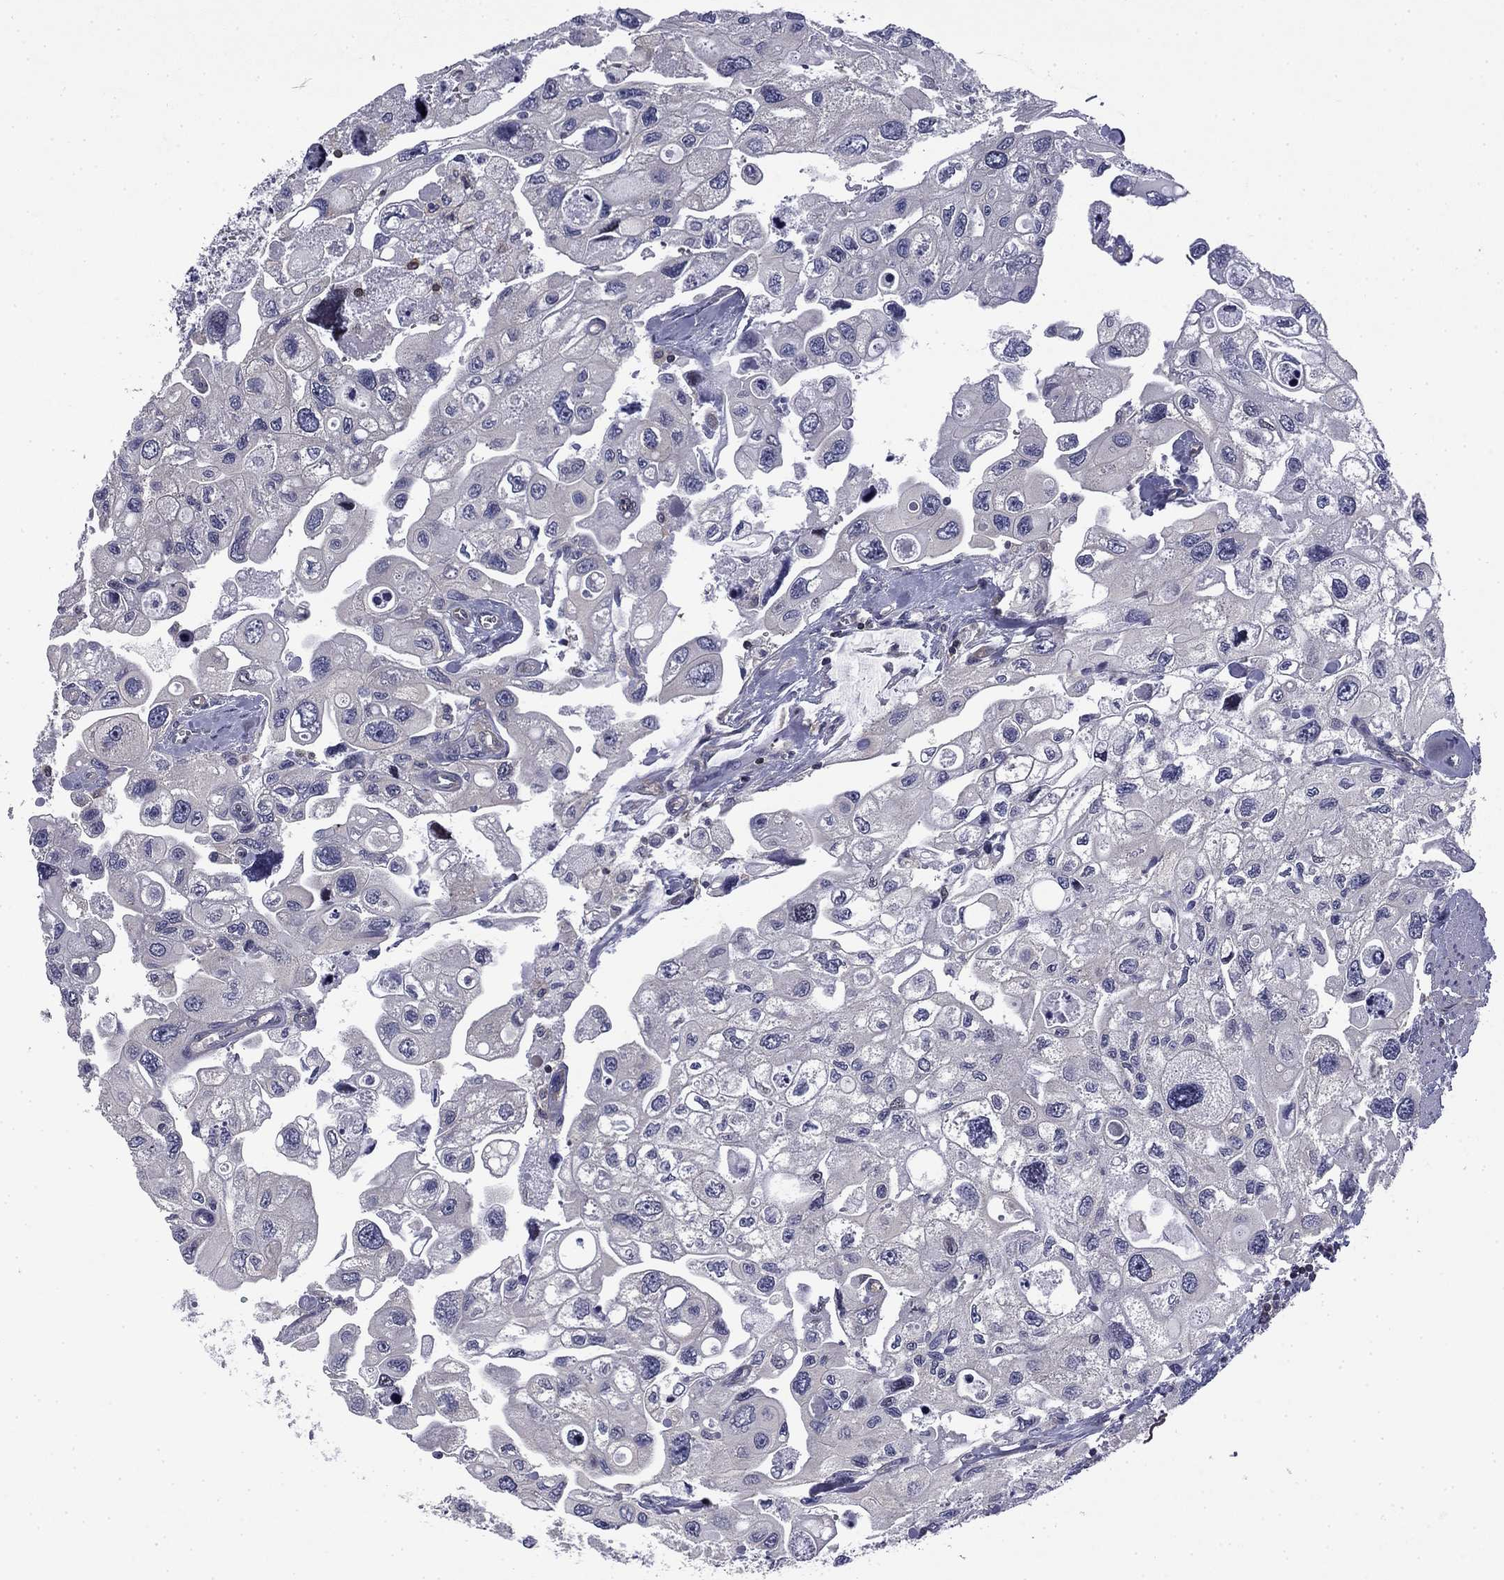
{"staining": {"intensity": "negative", "quantity": "none", "location": "none"}, "tissue": "urothelial cancer", "cell_type": "Tumor cells", "image_type": "cancer", "snomed": [{"axis": "morphology", "description": "Urothelial carcinoma, High grade"}, {"axis": "topography", "description": "Urinary bladder"}], "caption": "There is no significant expression in tumor cells of urothelial cancer. (DAB (3,3'-diaminobenzidine) IHC with hematoxylin counter stain).", "gene": "ARHGAP45", "patient": {"sex": "male", "age": 59}}